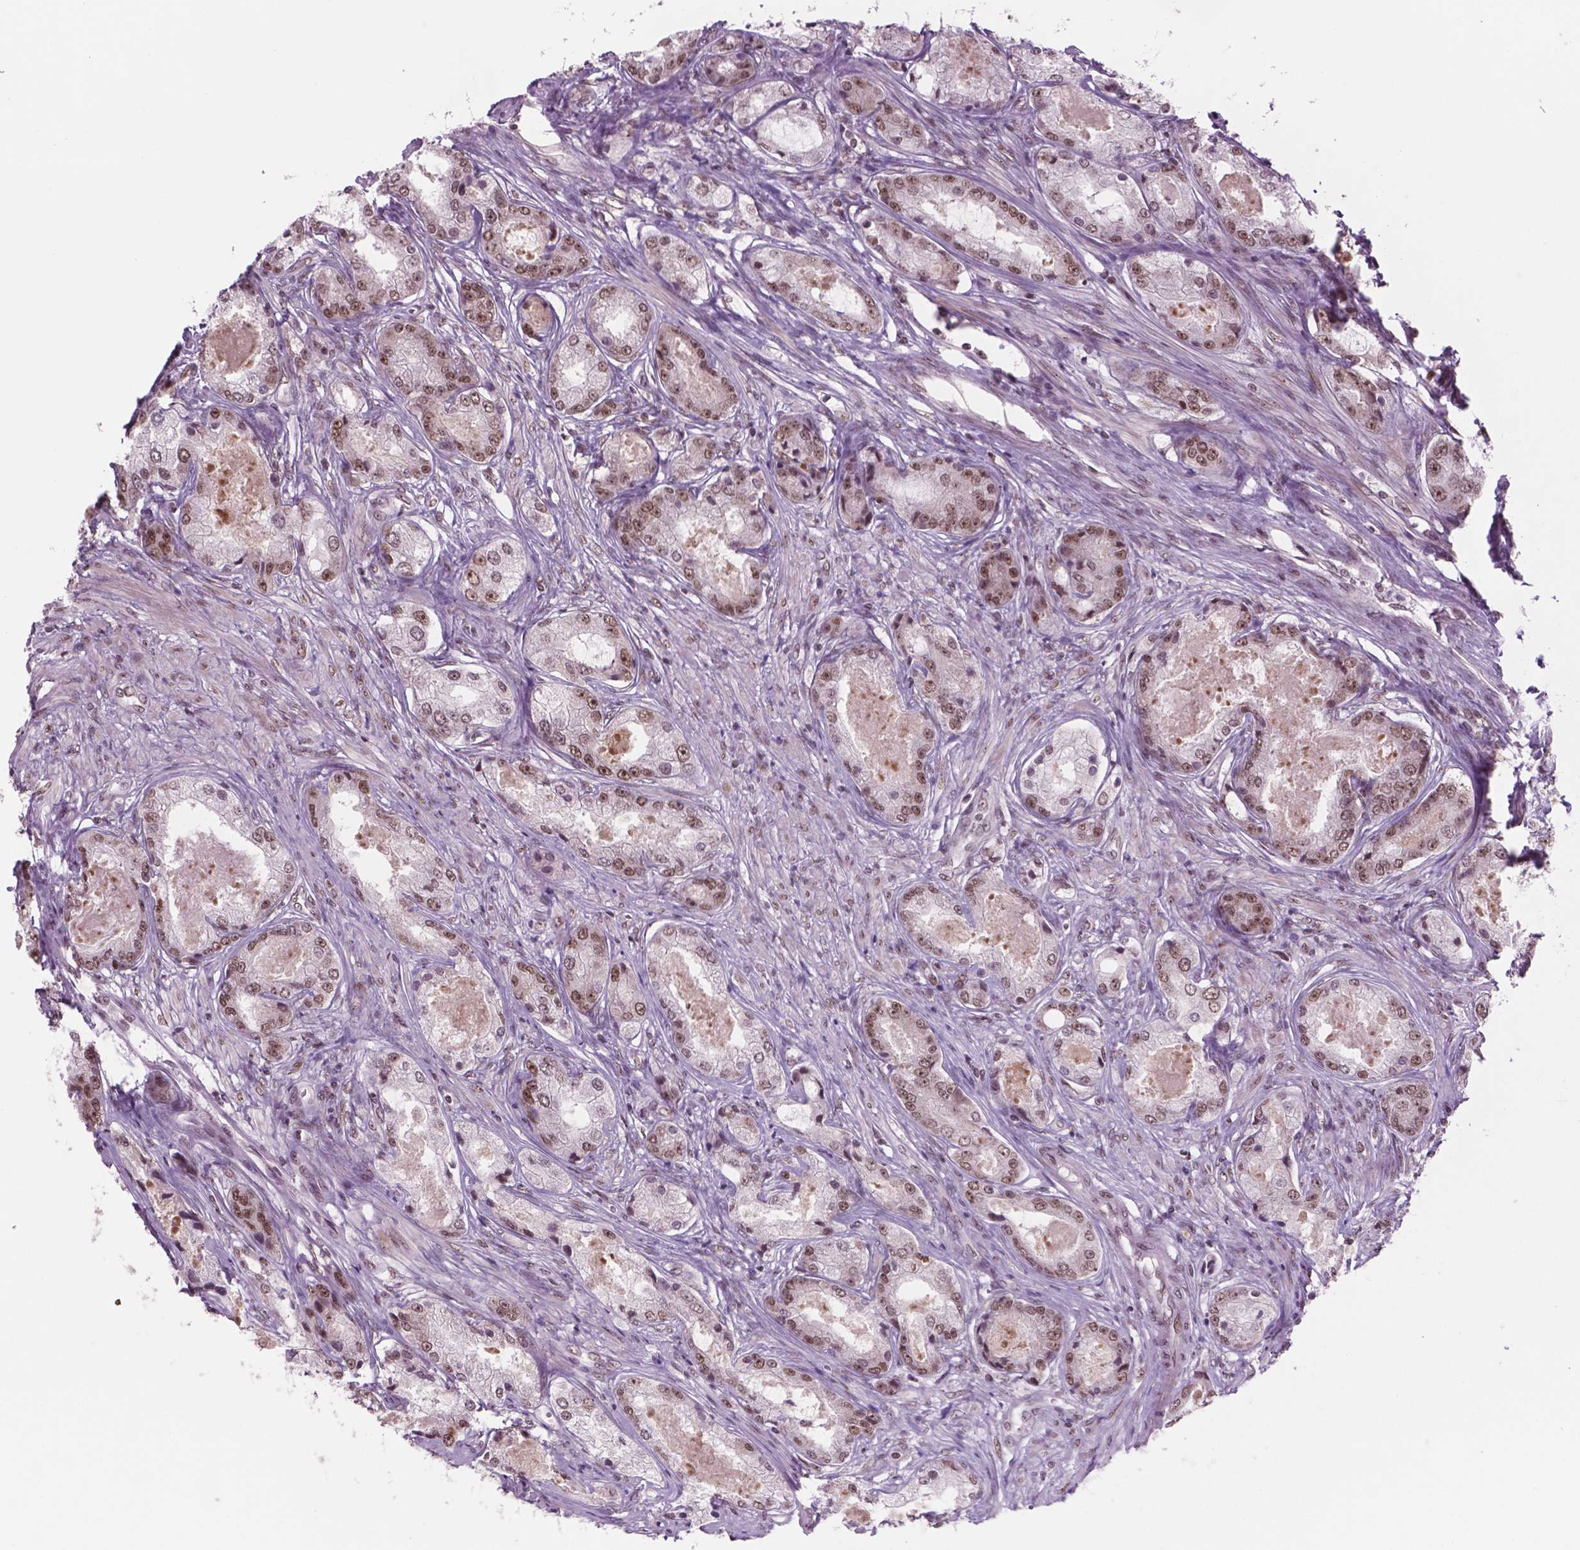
{"staining": {"intensity": "moderate", "quantity": ">75%", "location": "nuclear"}, "tissue": "prostate cancer", "cell_type": "Tumor cells", "image_type": "cancer", "snomed": [{"axis": "morphology", "description": "Adenocarcinoma, Low grade"}, {"axis": "topography", "description": "Prostate"}], "caption": "Moderate nuclear expression is seen in approximately >75% of tumor cells in adenocarcinoma (low-grade) (prostate).", "gene": "POLR2E", "patient": {"sex": "male", "age": 68}}